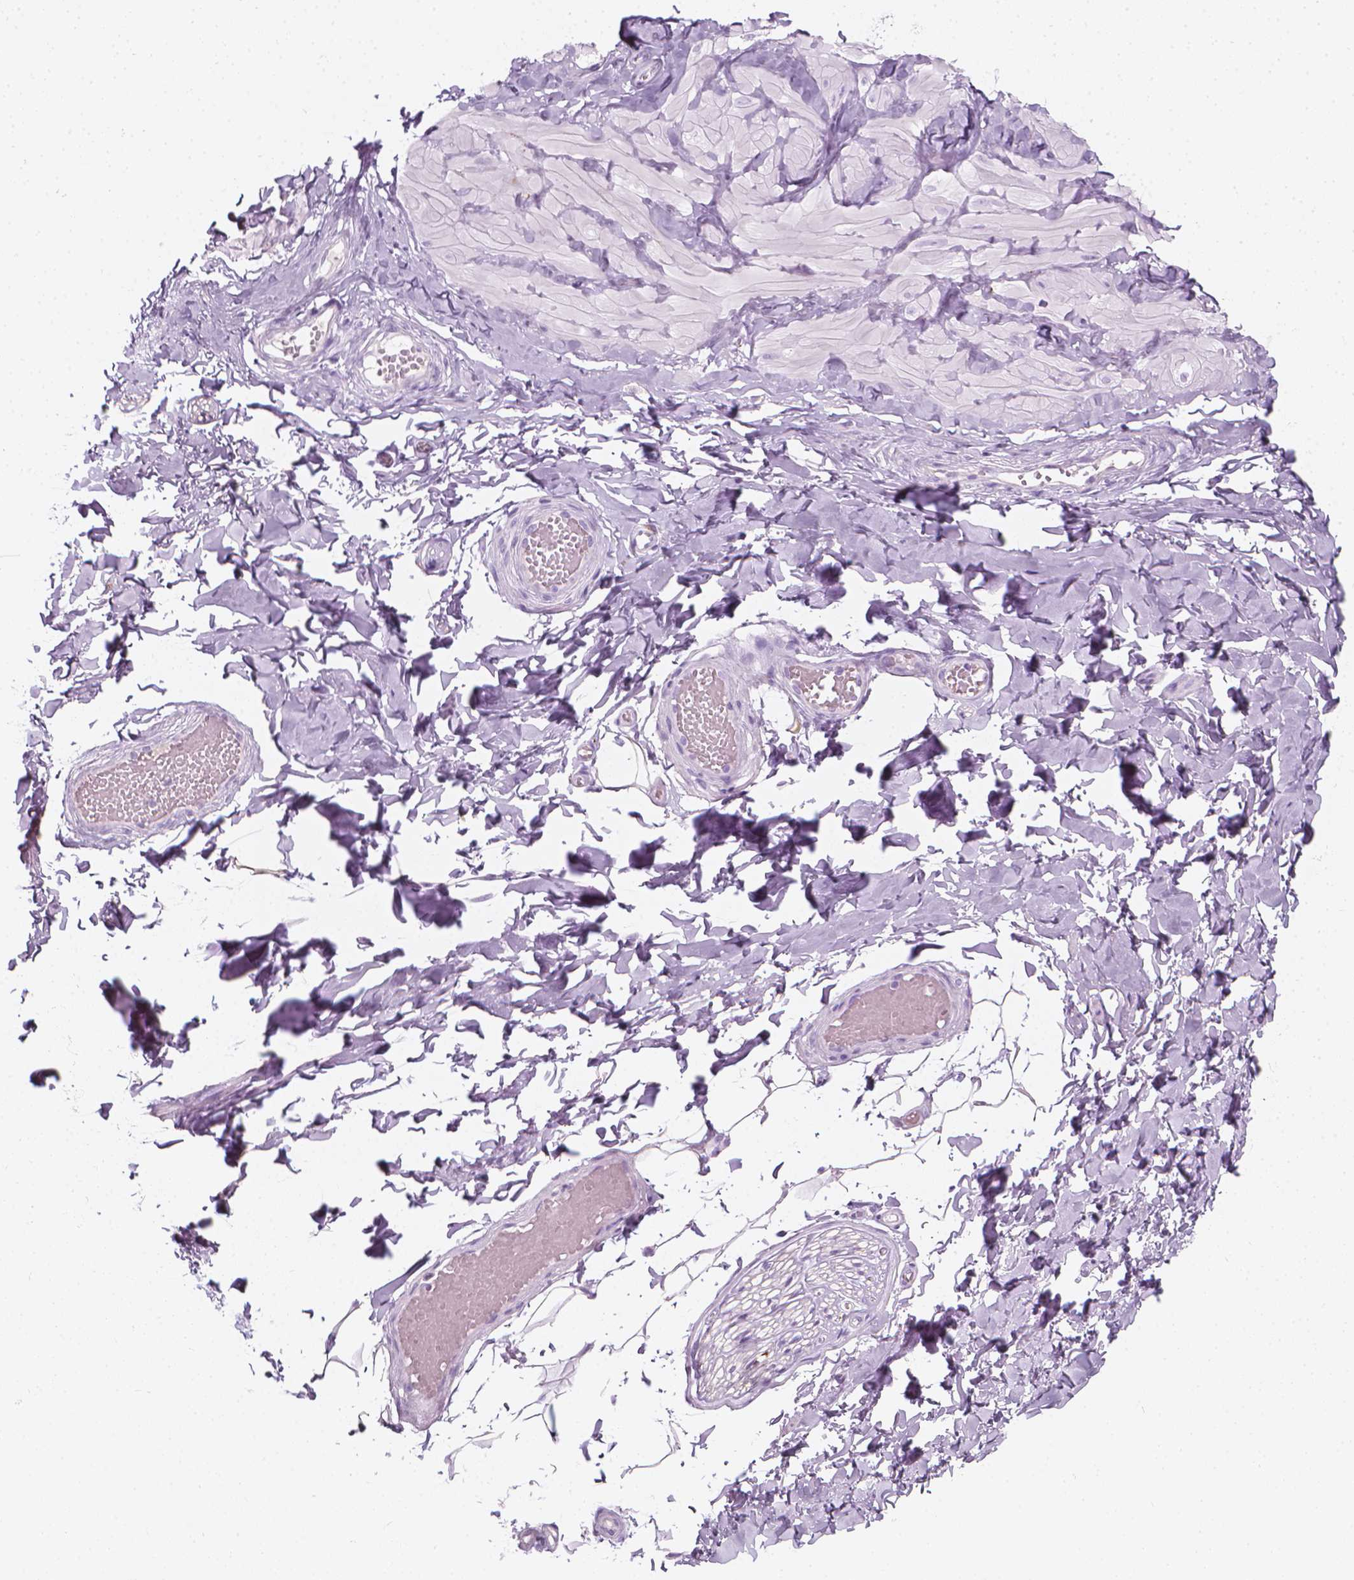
{"staining": {"intensity": "negative", "quantity": "none", "location": "none"}, "tissue": "adipose tissue", "cell_type": "Adipocytes", "image_type": "normal", "snomed": [{"axis": "morphology", "description": "Normal tissue, NOS"}, {"axis": "topography", "description": "Soft tissue"}, {"axis": "topography", "description": "Adipose tissue"}, {"axis": "topography", "description": "Vascular tissue"}, {"axis": "topography", "description": "Peripheral nerve tissue"}], "caption": "Immunohistochemical staining of benign adipose tissue displays no significant staining in adipocytes. The staining was performed using DAB to visualize the protein expression in brown, while the nuclei were stained in blue with hematoxylin (Magnification: 20x).", "gene": "SCG3", "patient": {"sex": "male", "age": 29}}